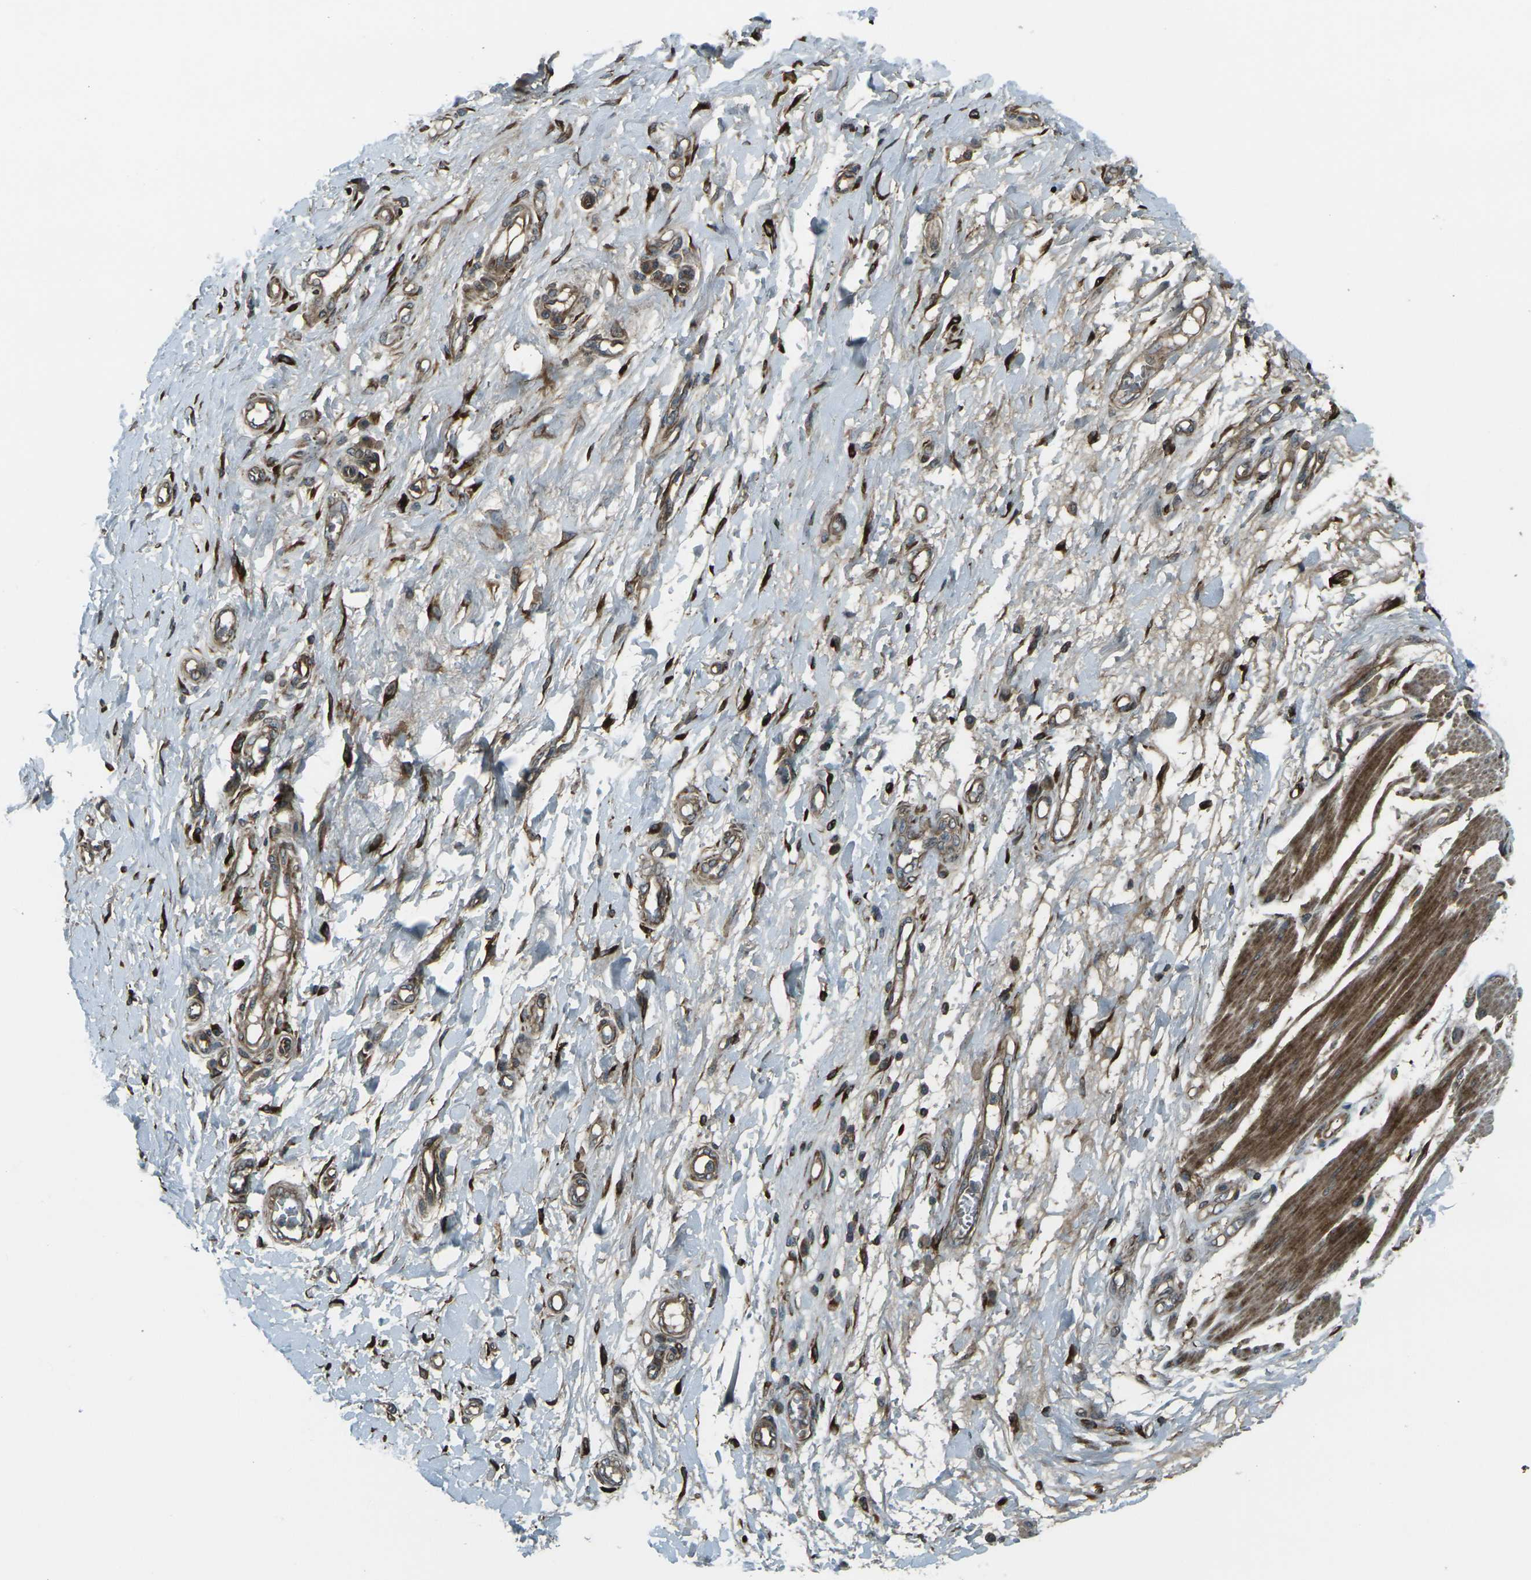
{"staining": {"intensity": "moderate", "quantity": ">75%", "location": "cytoplasmic/membranous"}, "tissue": "adipose tissue", "cell_type": "Adipocytes", "image_type": "normal", "snomed": [{"axis": "morphology", "description": "Normal tissue, NOS"}, {"axis": "morphology", "description": "Adenocarcinoma, NOS"}, {"axis": "topography", "description": "Esophagus"}], "caption": "Brown immunohistochemical staining in benign adipose tissue reveals moderate cytoplasmic/membranous expression in approximately >75% of adipocytes.", "gene": "LSMEM1", "patient": {"sex": "male", "age": 62}}